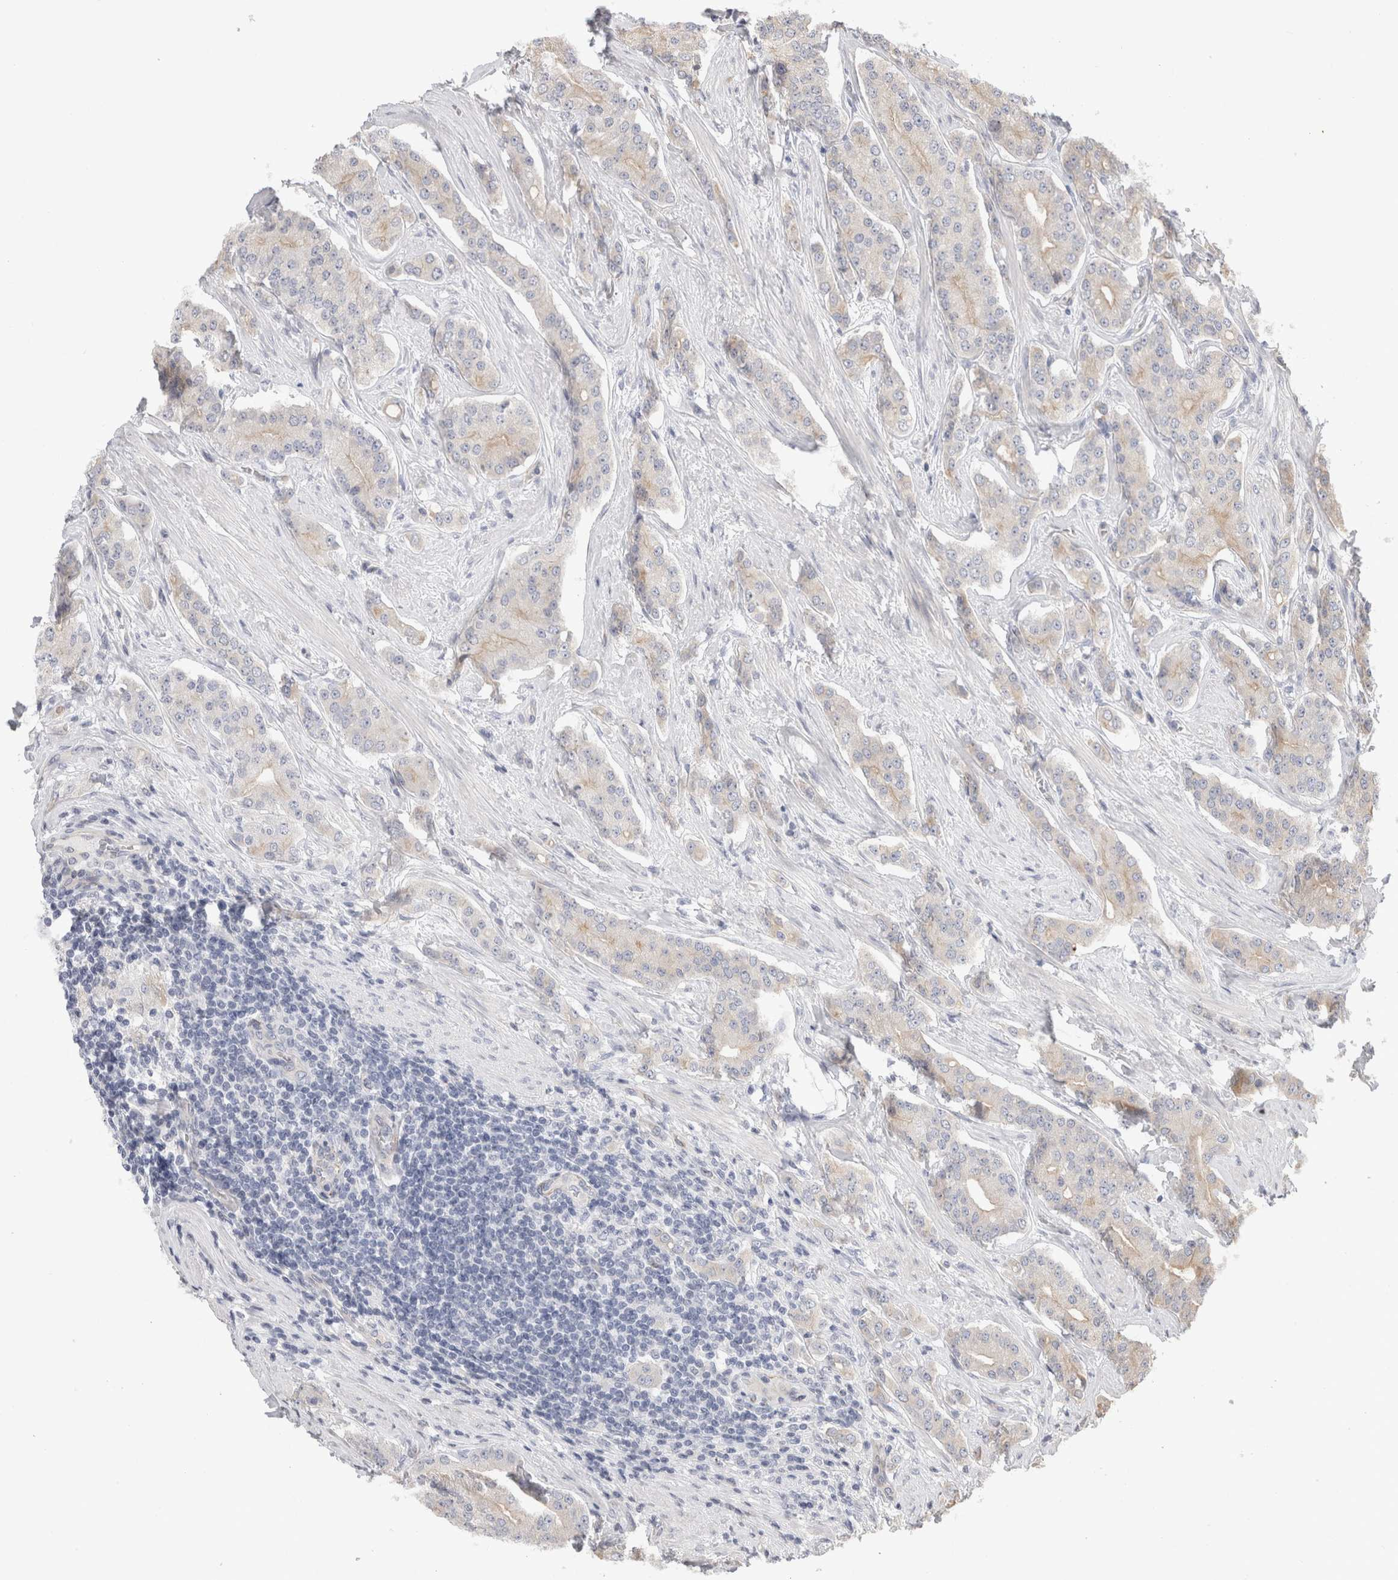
{"staining": {"intensity": "weak", "quantity": "<25%", "location": "cytoplasmic/membranous"}, "tissue": "prostate cancer", "cell_type": "Tumor cells", "image_type": "cancer", "snomed": [{"axis": "morphology", "description": "Adenocarcinoma, High grade"}, {"axis": "topography", "description": "Prostate"}], "caption": "An immunohistochemistry (IHC) histopathology image of prostate high-grade adenocarcinoma is shown. There is no staining in tumor cells of prostate high-grade adenocarcinoma.", "gene": "SYTL5", "patient": {"sex": "male", "age": 71}}